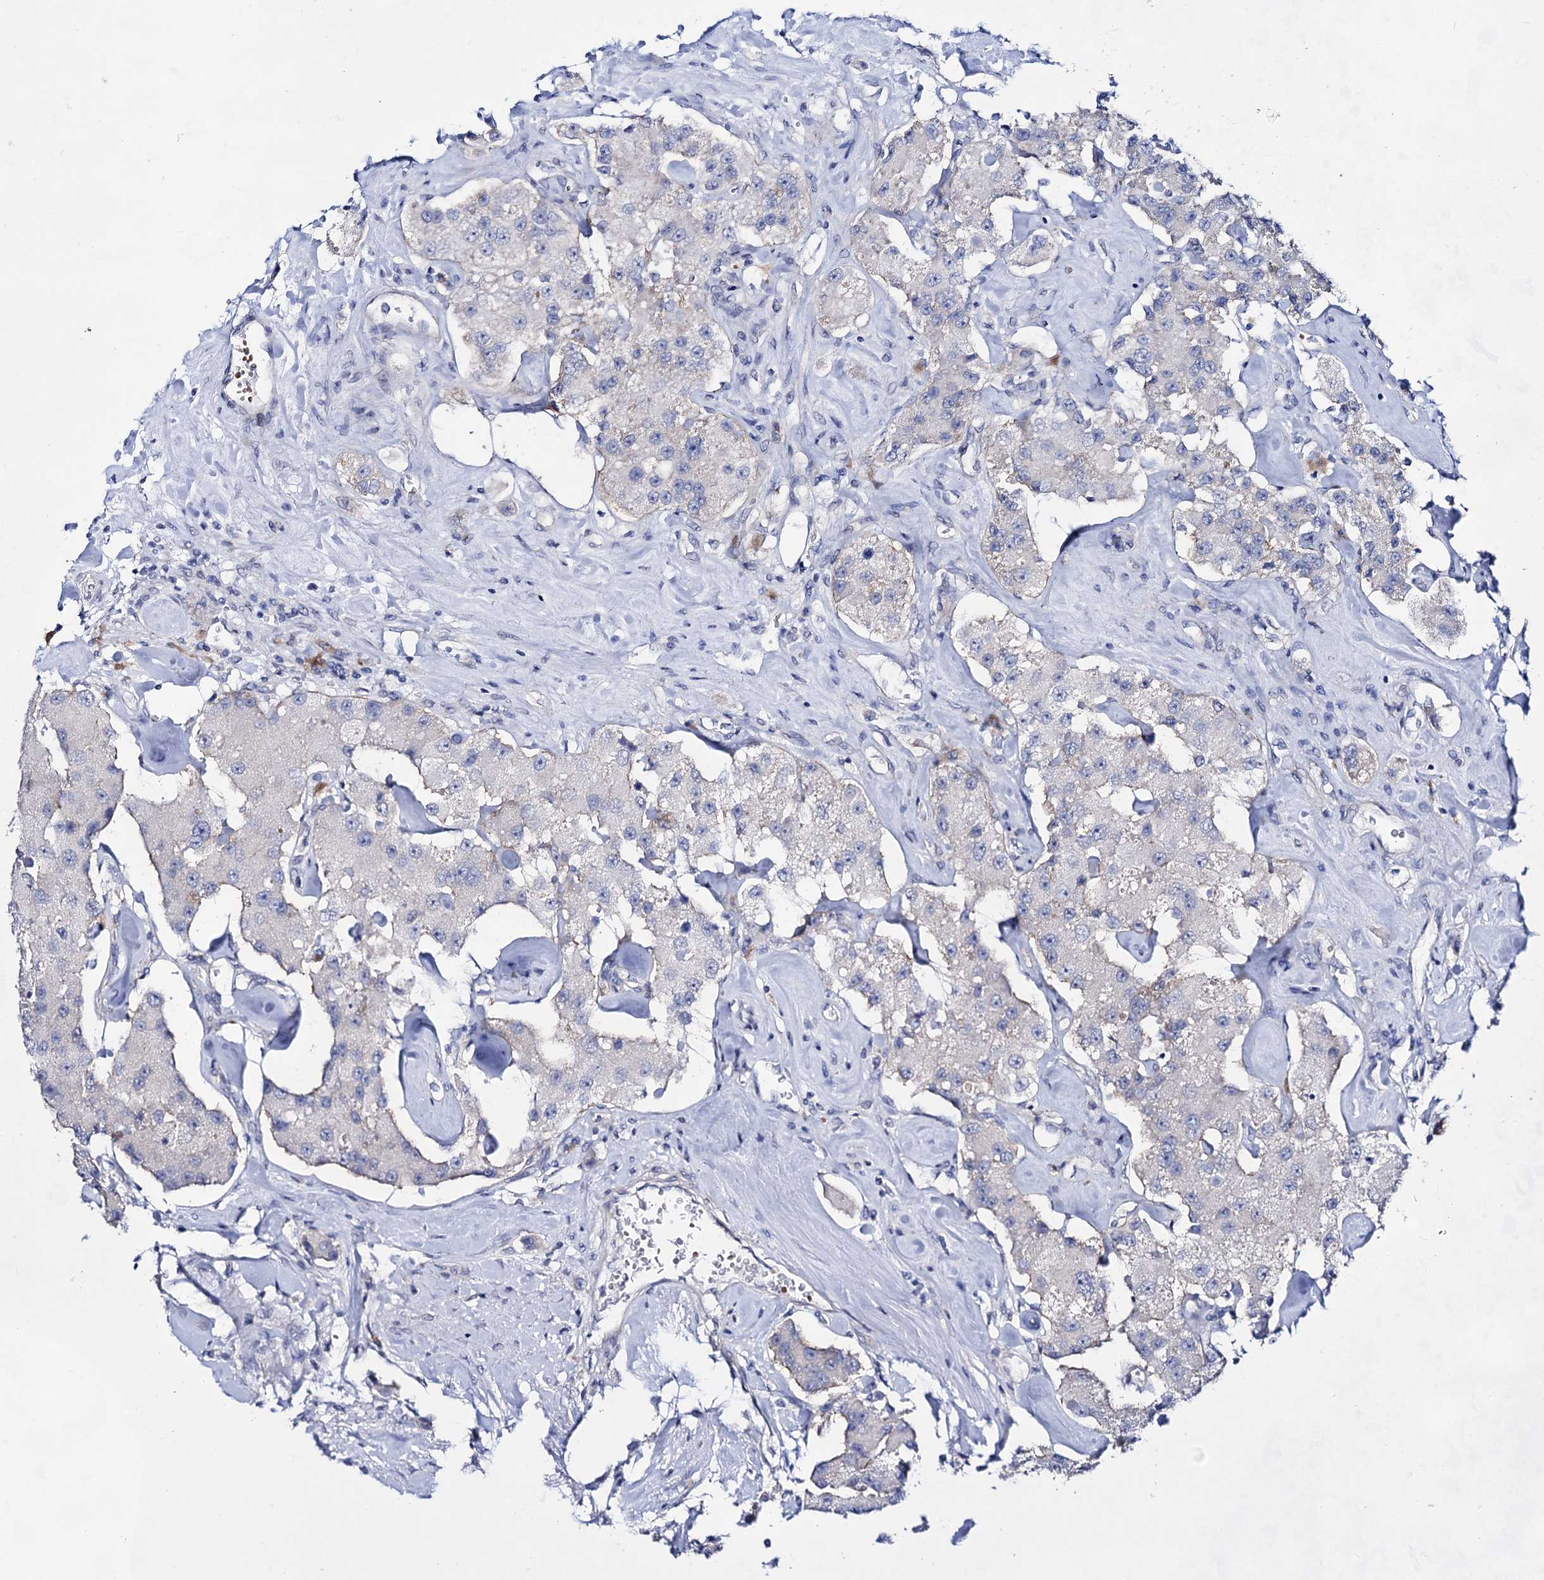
{"staining": {"intensity": "negative", "quantity": "none", "location": "none"}, "tissue": "carcinoid", "cell_type": "Tumor cells", "image_type": "cancer", "snomed": [{"axis": "morphology", "description": "Carcinoid, malignant, NOS"}, {"axis": "topography", "description": "Pancreas"}], "caption": "The micrograph exhibits no significant positivity in tumor cells of carcinoid. (IHC, brightfield microscopy, high magnification).", "gene": "PLIN1", "patient": {"sex": "male", "age": 41}}